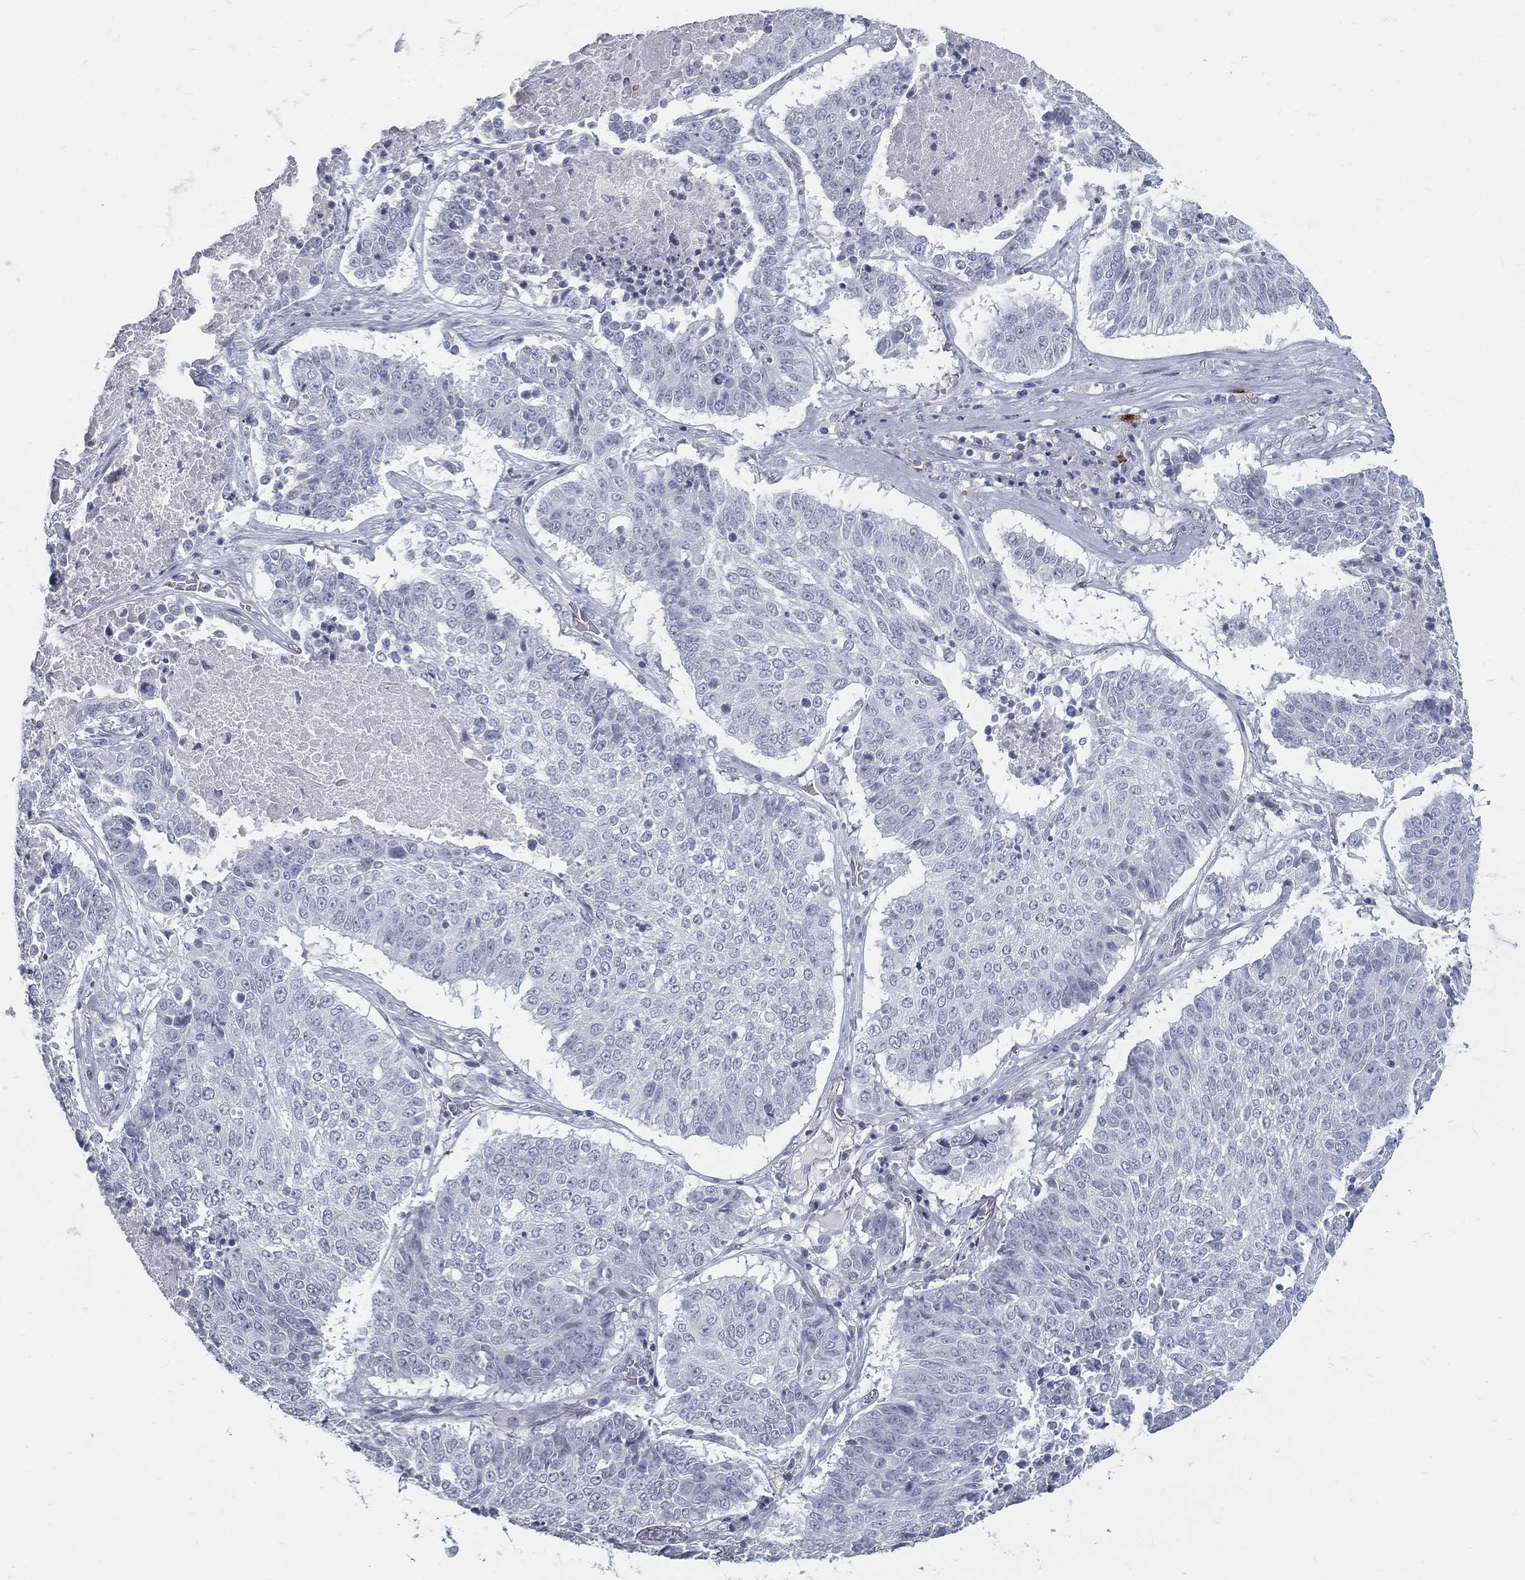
{"staining": {"intensity": "negative", "quantity": "none", "location": "none"}, "tissue": "lung cancer", "cell_type": "Tumor cells", "image_type": "cancer", "snomed": [{"axis": "morphology", "description": "Squamous cell carcinoma, NOS"}, {"axis": "topography", "description": "Lung"}], "caption": "Tumor cells are negative for brown protein staining in lung cancer (squamous cell carcinoma). Nuclei are stained in blue.", "gene": "ACE2", "patient": {"sex": "male", "age": 64}}